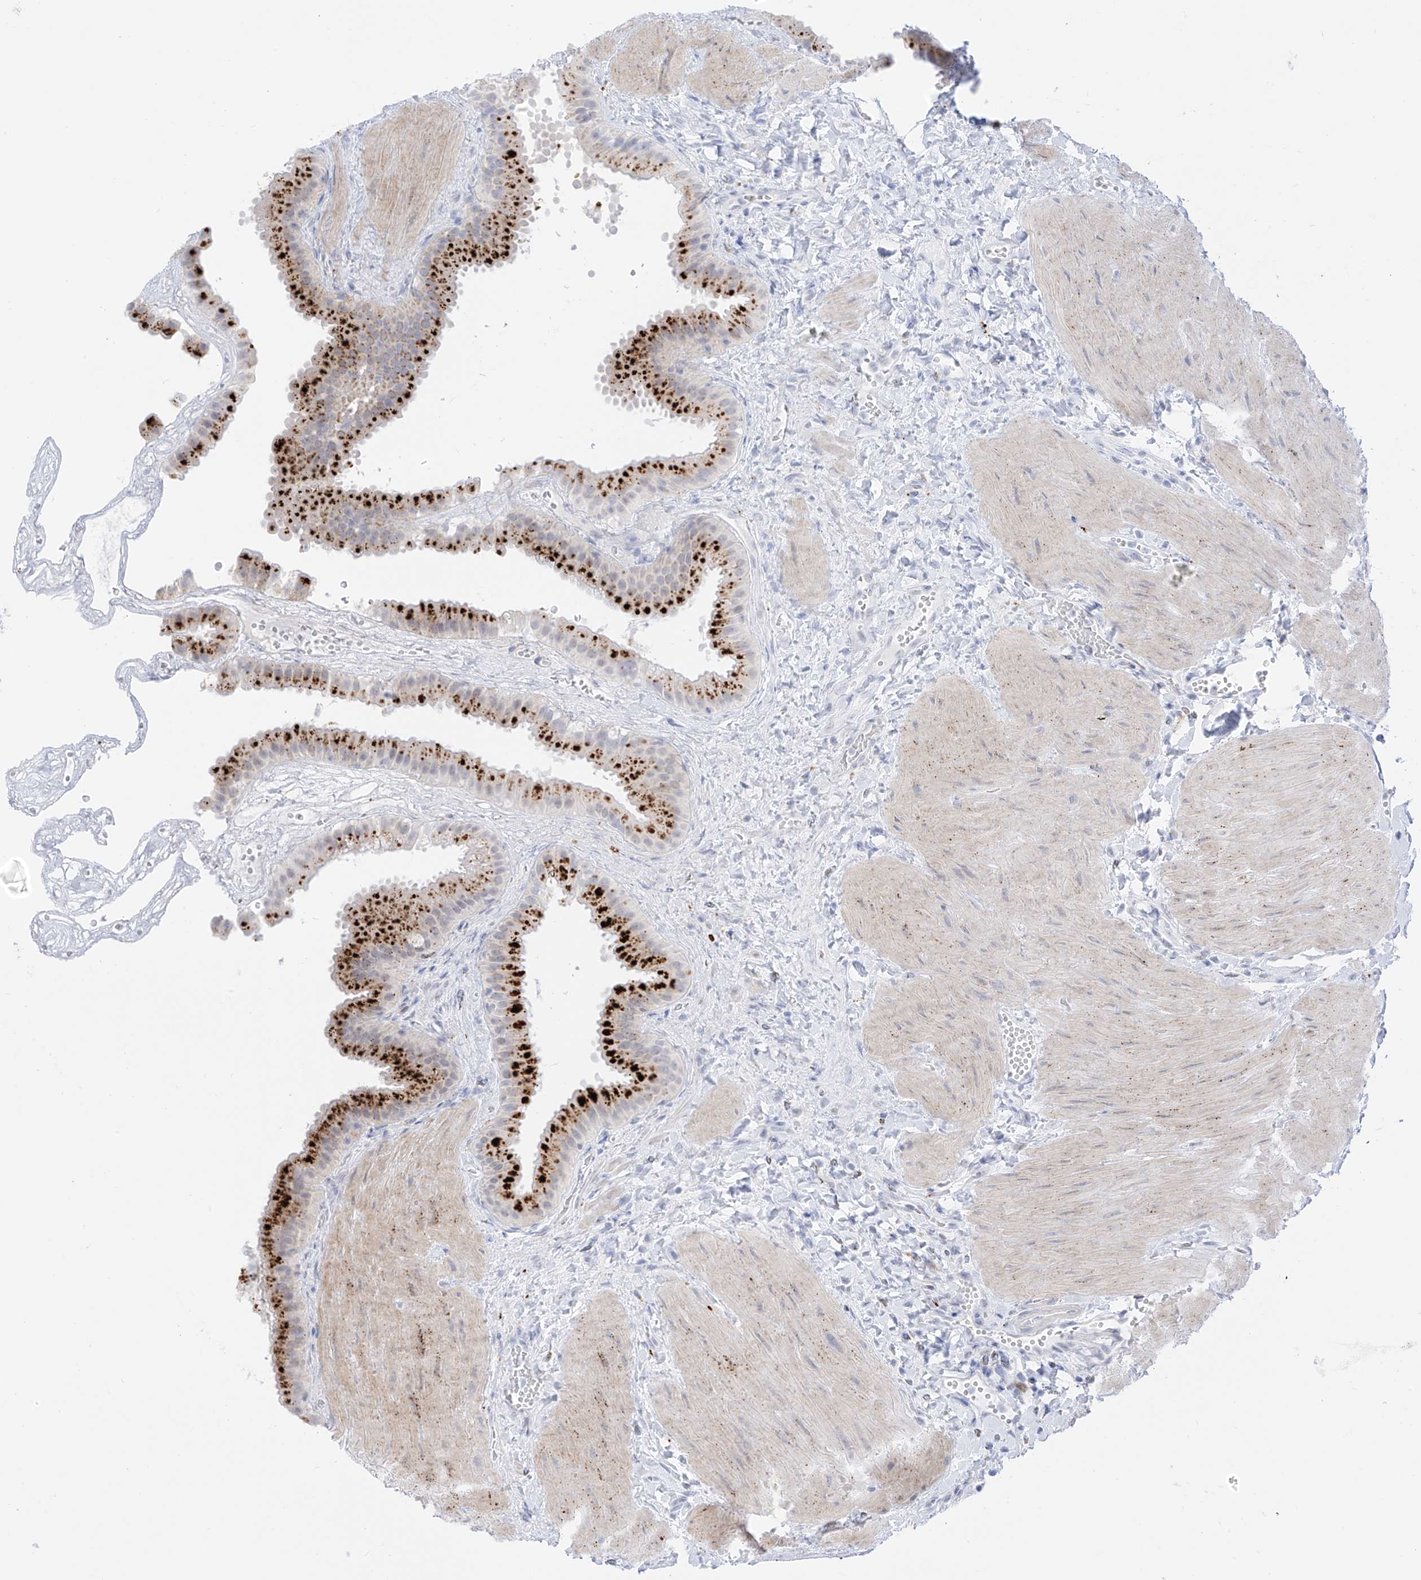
{"staining": {"intensity": "strong", "quantity": ">75%", "location": "cytoplasmic/membranous"}, "tissue": "gallbladder", "cell_type": "Glandular cells", "image_type": "normal", "snomed": [{"axis": "morphology", "description": "Normal tissue, NOS"}, {"axis": "topography", "description": "Gallbladder"}], "caption": "This photomicrograph displays immunohistochemistry staining of unremarkable gallbladder, with high strong cytoplasmic/membranous expression in about >75% of glandular cells.", "gene": "PSPH", "patient": {"sex": "male", "age": 55}}